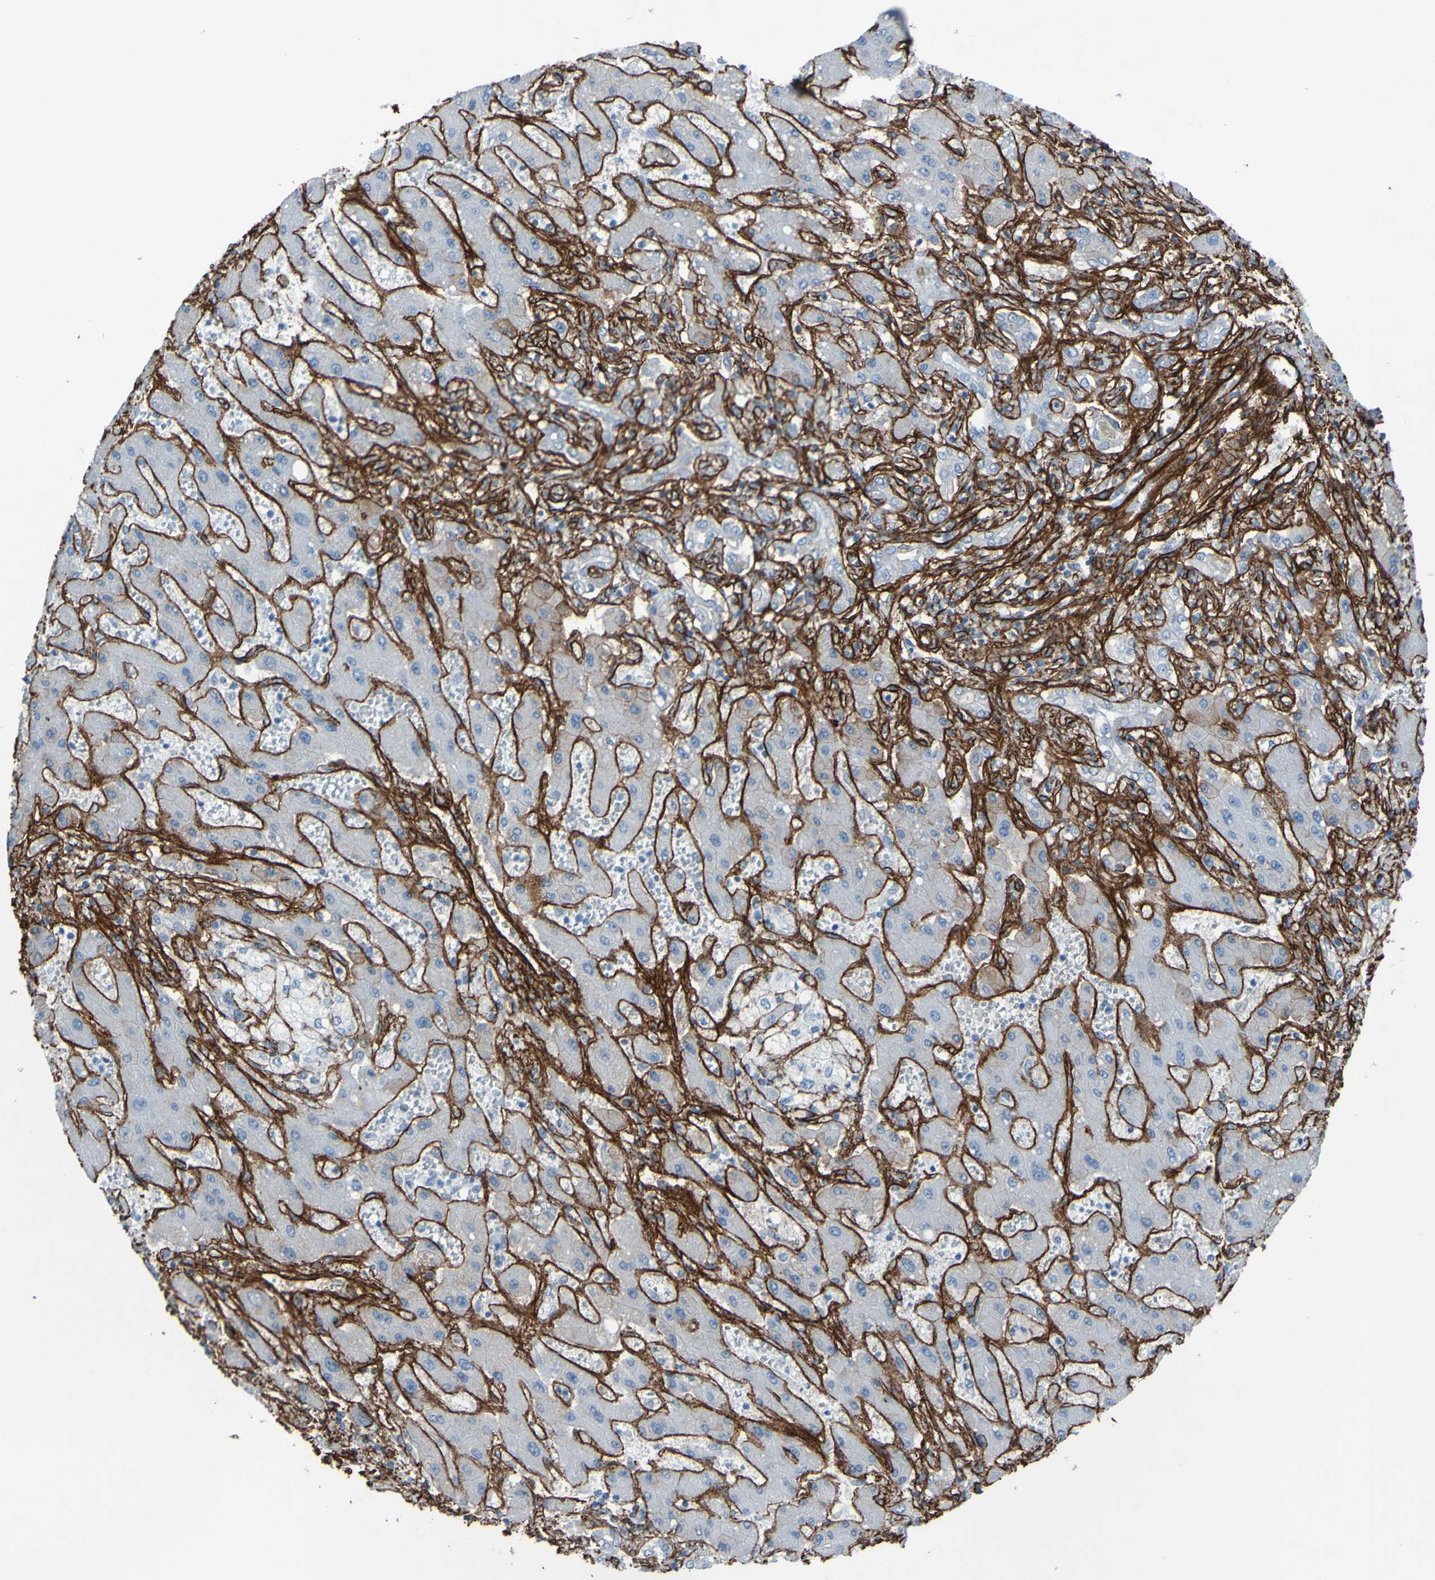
{"staining": {"intensity": "negative", "quantity": "none", "location": "none"}, "tissue": "liver cancer", "cell_type": "Tumor cells", "image_type": "cancer", "snomed": [{"axis": "morphology", "description": "Cholangiocarcinoma"}, {"axis": "topography", "description": "Liver"}], "caption": "DAB (3,3'-diaminobenzidine) immunohistochemical staining of human liver cancer (cholangiocarcinoma) exhibits no significant staining in tumor cells. (Stains: DAB immunohistochemistry with hematoxylin counter stain, Microscopy: brightfield microscopy at high magnification).", "gene": "COL4A2", "patient": {"sex": "male", "age": 50}}